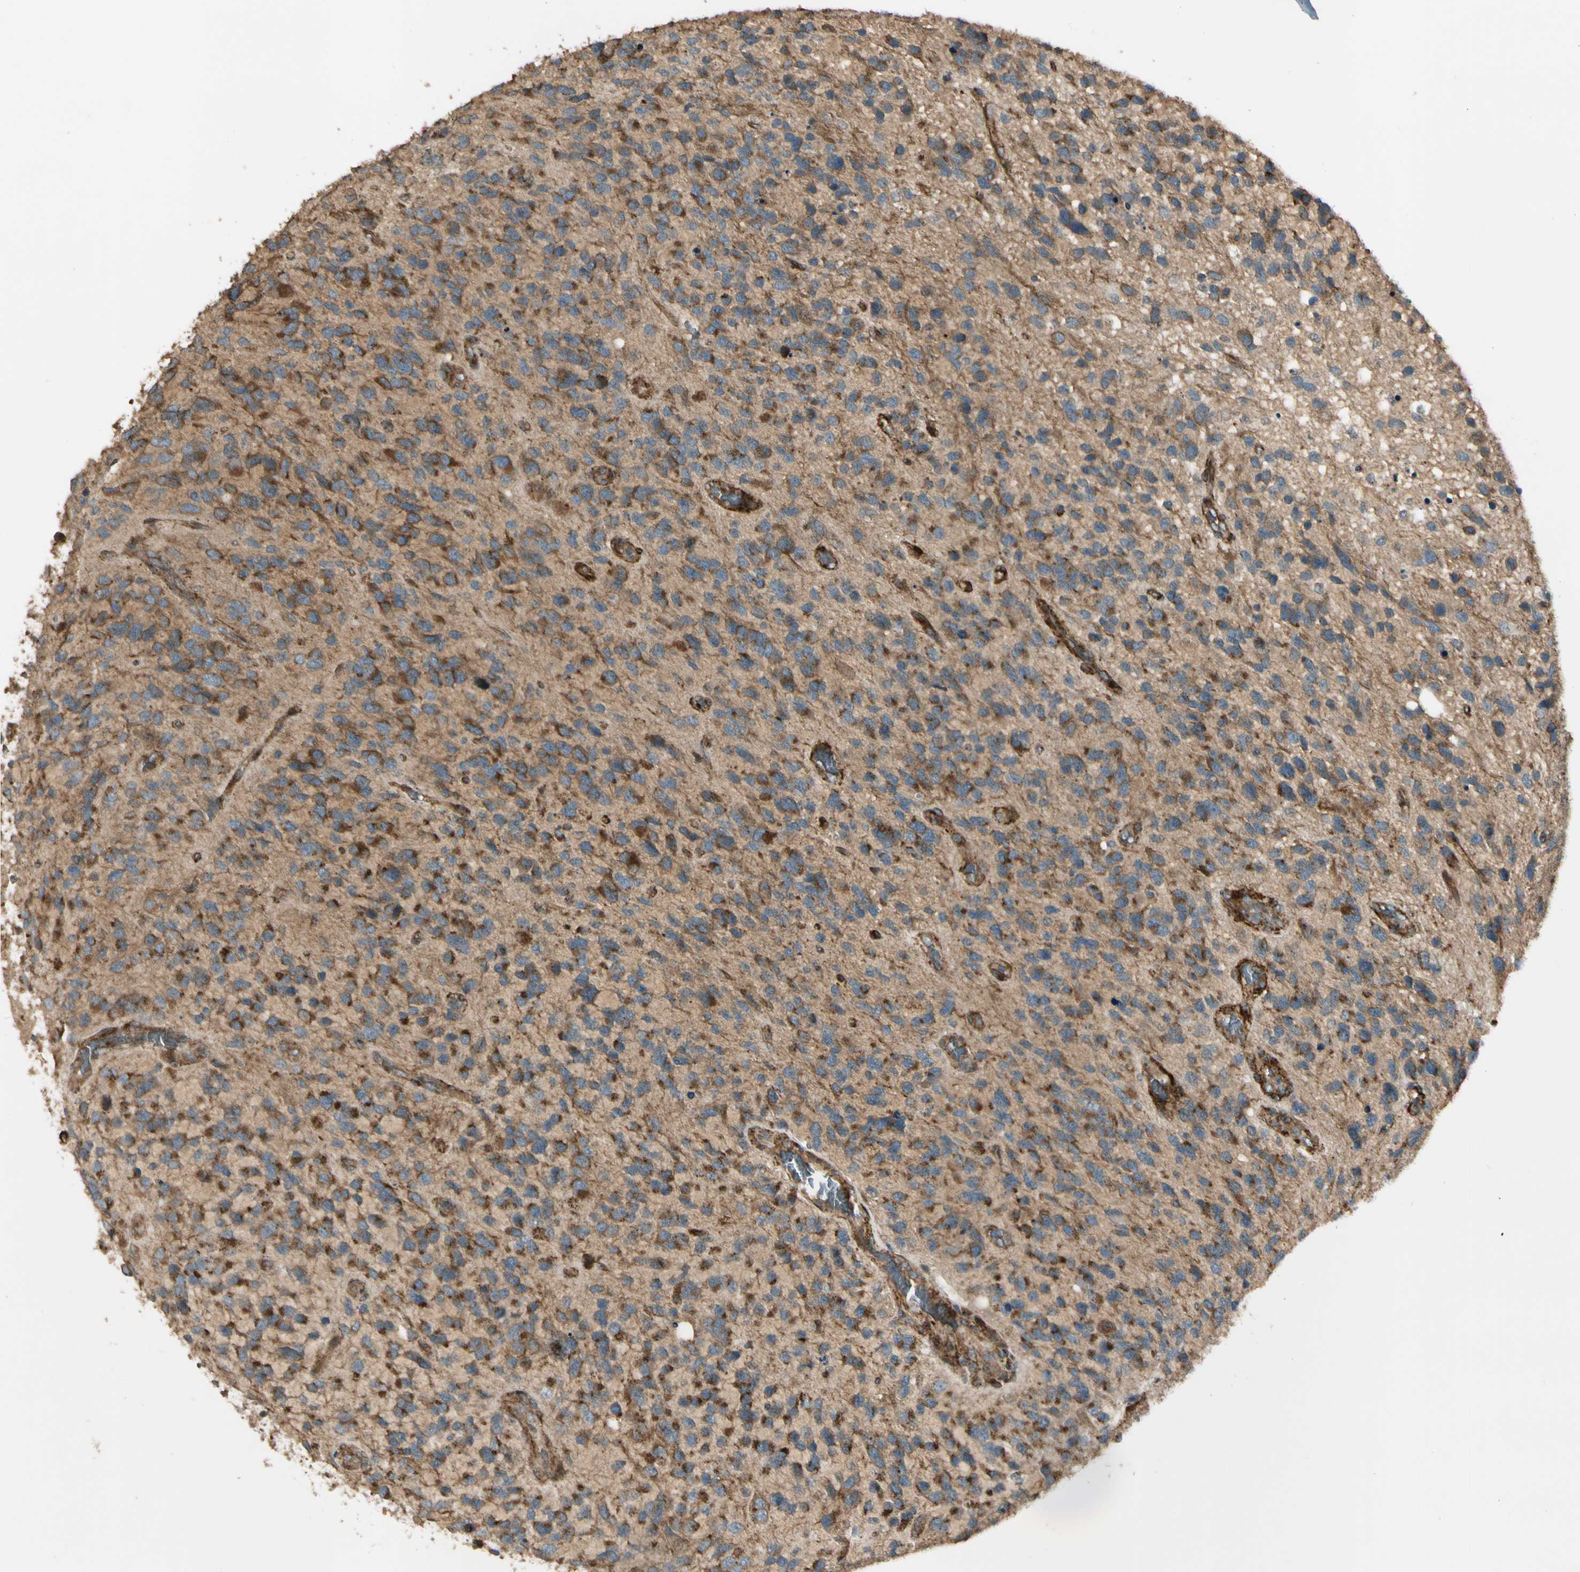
{"staining": {"intensity": "moderate", "quantity": ">75%", "location": "cytoplasmic/membranous"}, "tissue": "glioma", "cell_type": "Tumor cells", "image_type": "cancer", "snomed": [{"axis": "morphology", "description": "Glioma, malignant, High grade"}, {"axis": "topography", "description": "Brain"}], "caption": "IHC image of high-grade glioma (malignant) stained for a protein (brown), which shows medium levels of moderate cytoplasmic/membranous staining in about >75% of tumor cells.", "gene": "GCK", "patient": {"sex": "female", "age": 58}}